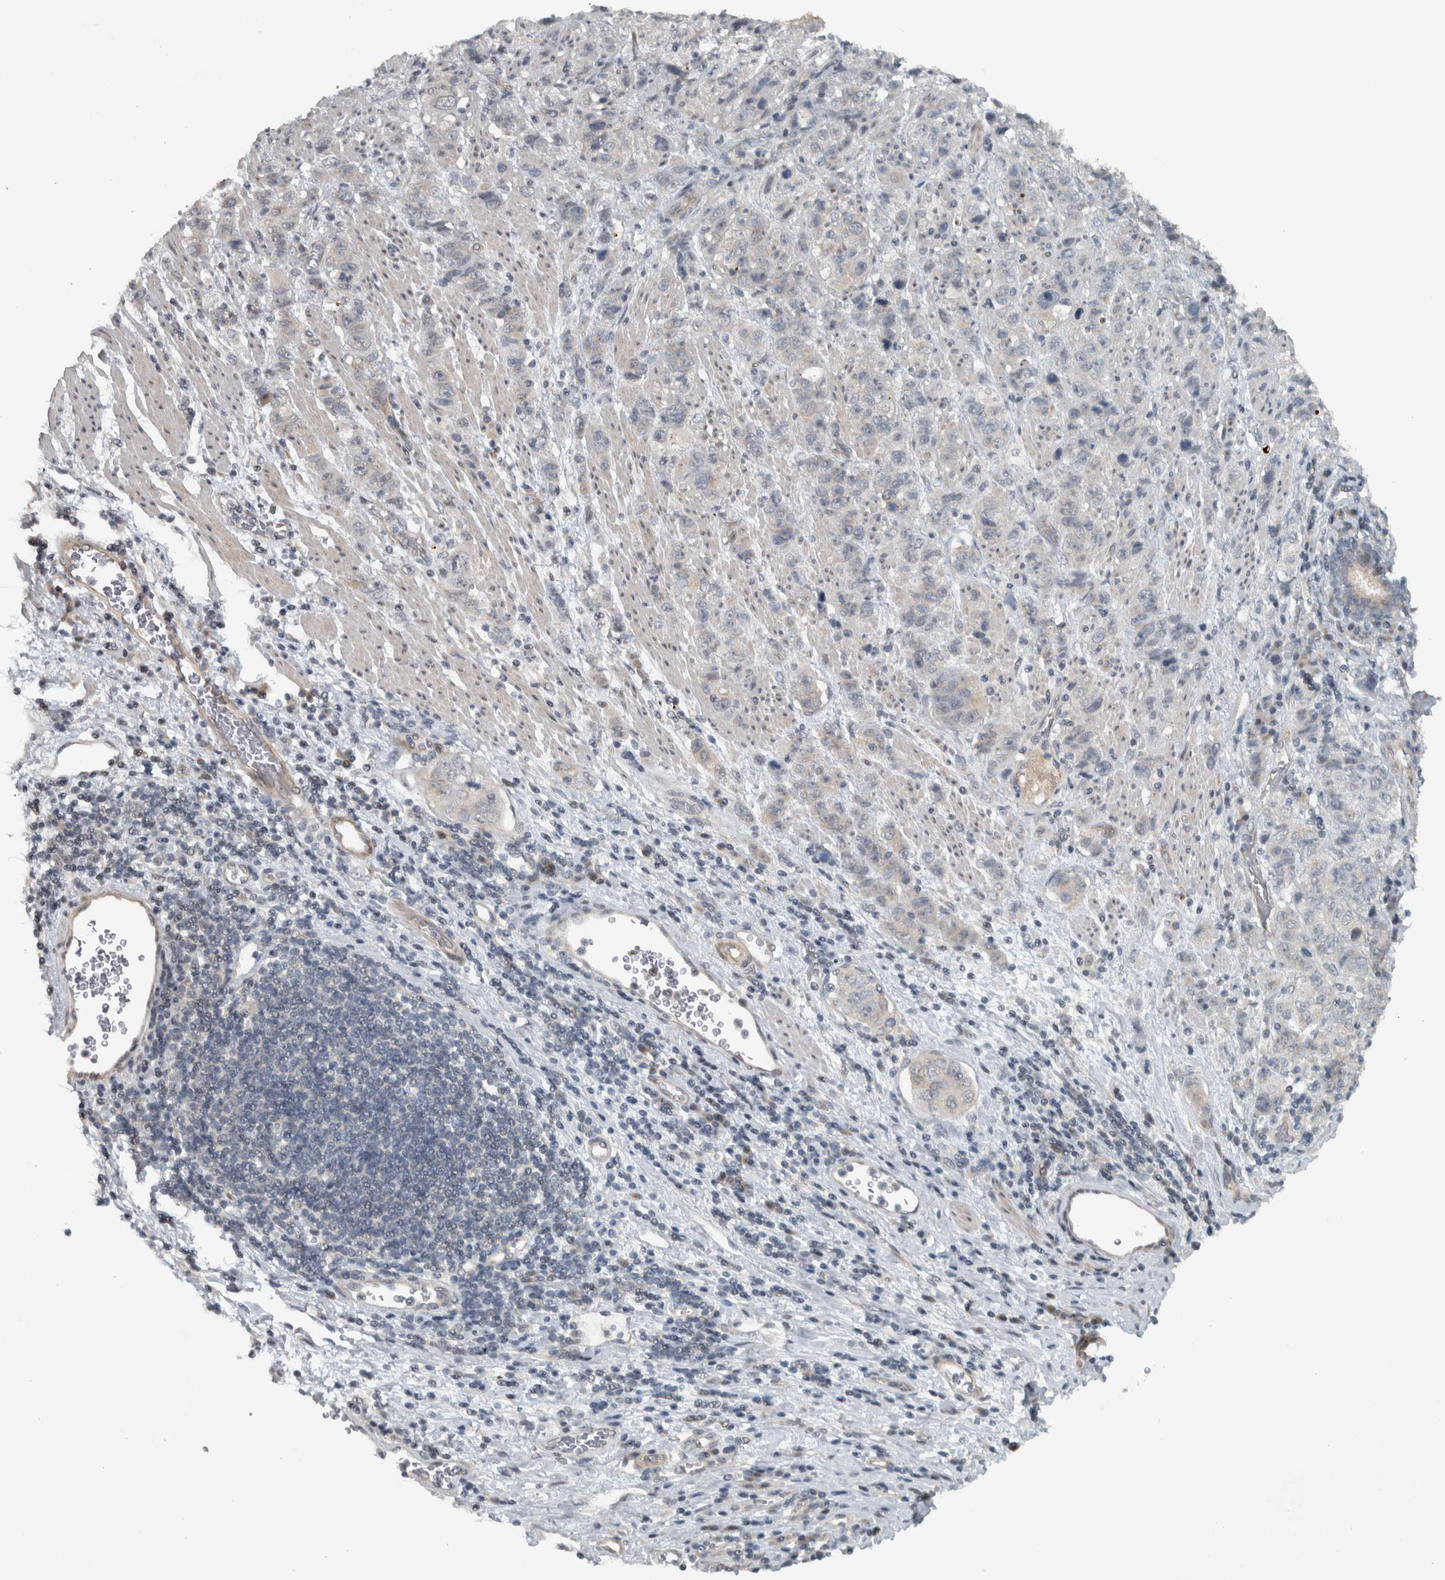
{"staining": {"intensity": "negative", "quantity": "none", "location": "none"}, "tissue": "stomach cancer", "cell_type": "Tumor cells", "image_type": "cancer", "snomed": [{"axis": "morphology", "description": "Adenocarcinoma, NOS"}, {"axis": "topography", "description": "Stomach"}], "caption": "The micrograph shows no staining of tumor cells in adenocarcinoma (stomach).", "gene": "NAPG", "patient": {"sex": "male", "age": 48}}